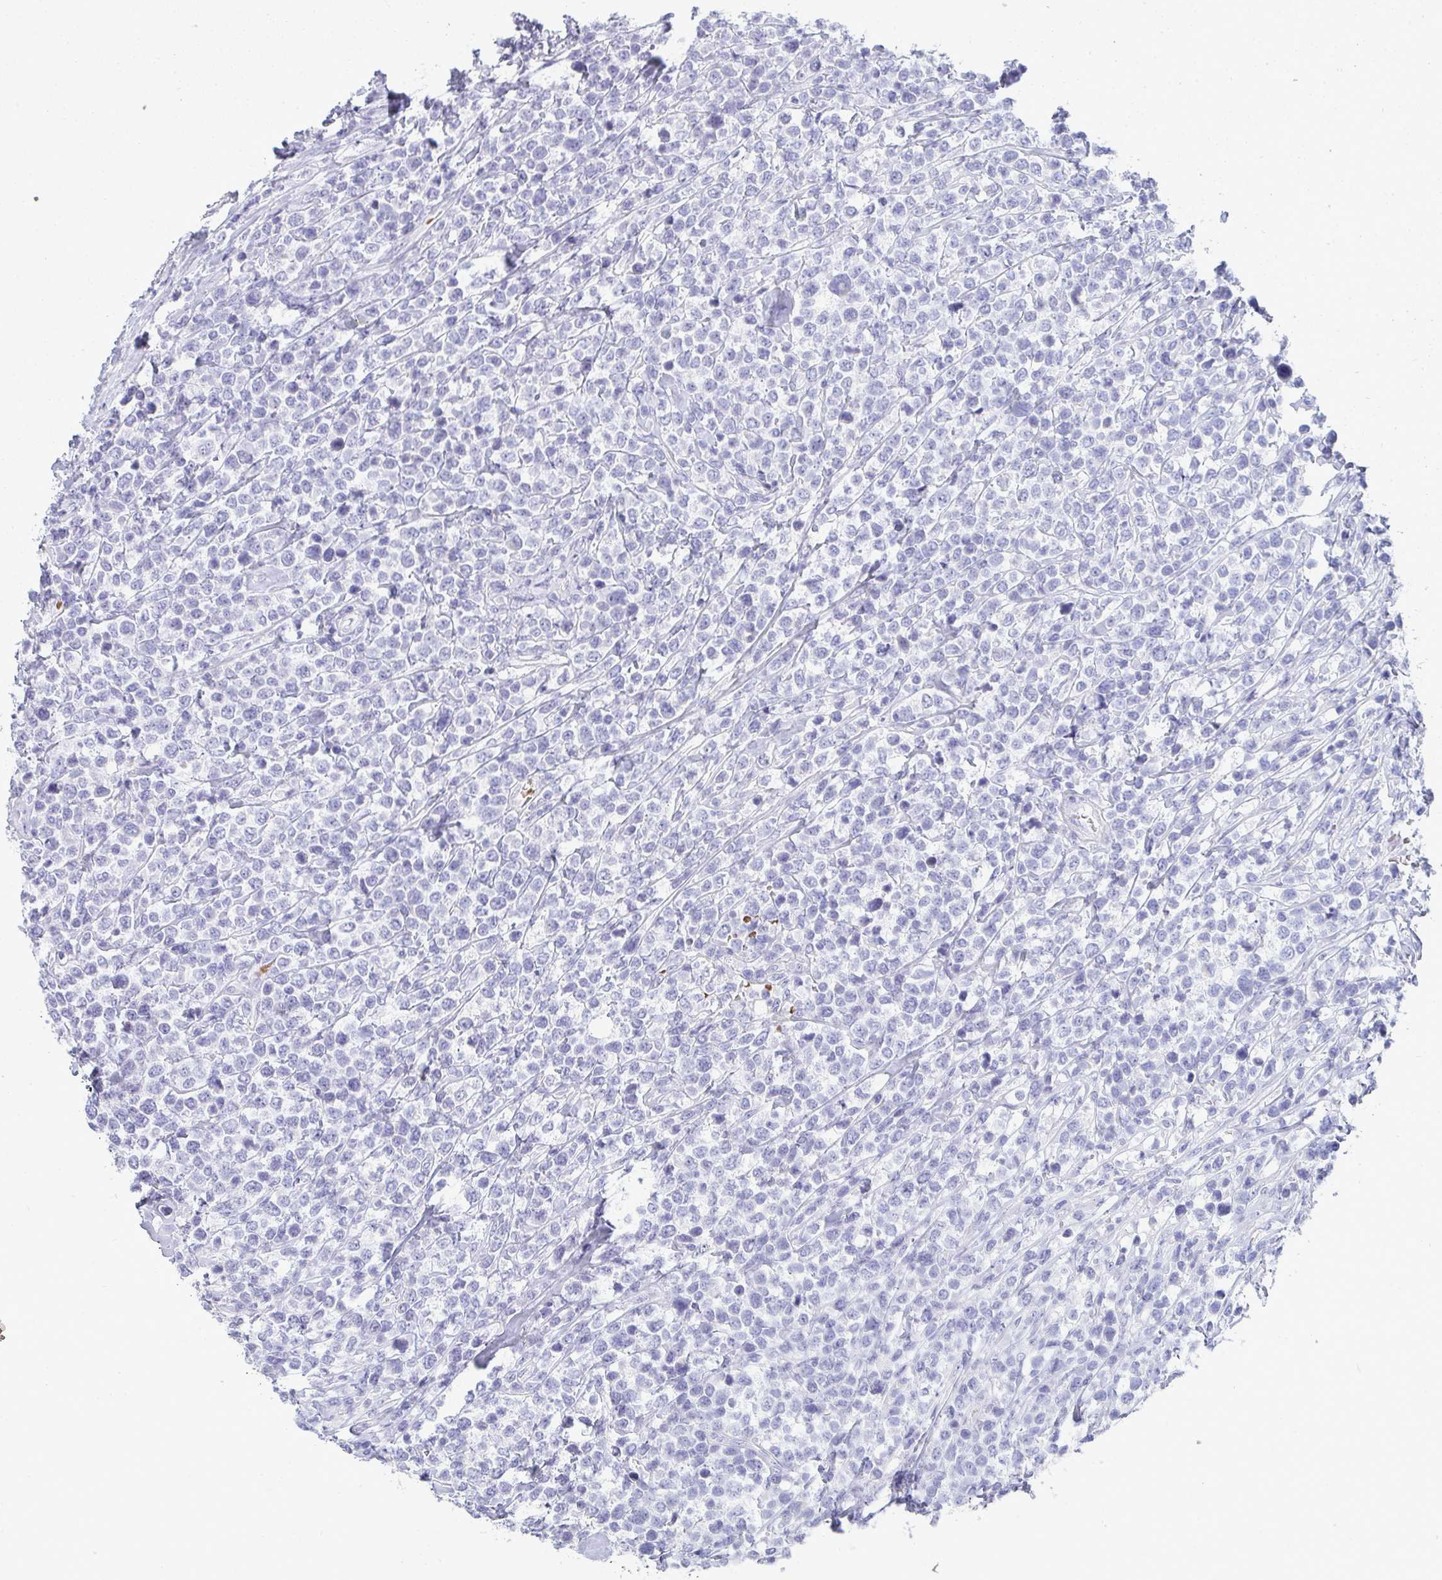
{"staining": {"intensity": "negative", "quantity": "none", "location": "none"}, "tissue": "lymphoma", "cell_type": "Tumor cells", "image_type": "cancer", "snomed": [{"axis": "morphology", "description": "Malignant lymphoma, non-Hodgkin's type, High grade"}, {"axis": "topography", "description": "Soft tissue"}], "caption": "Lymphoma was stained to show a protein in brown. There is no significant expression in tumor cells.", "gene": "ZNF182", "patient": {"sex": "female", "age": 56}}